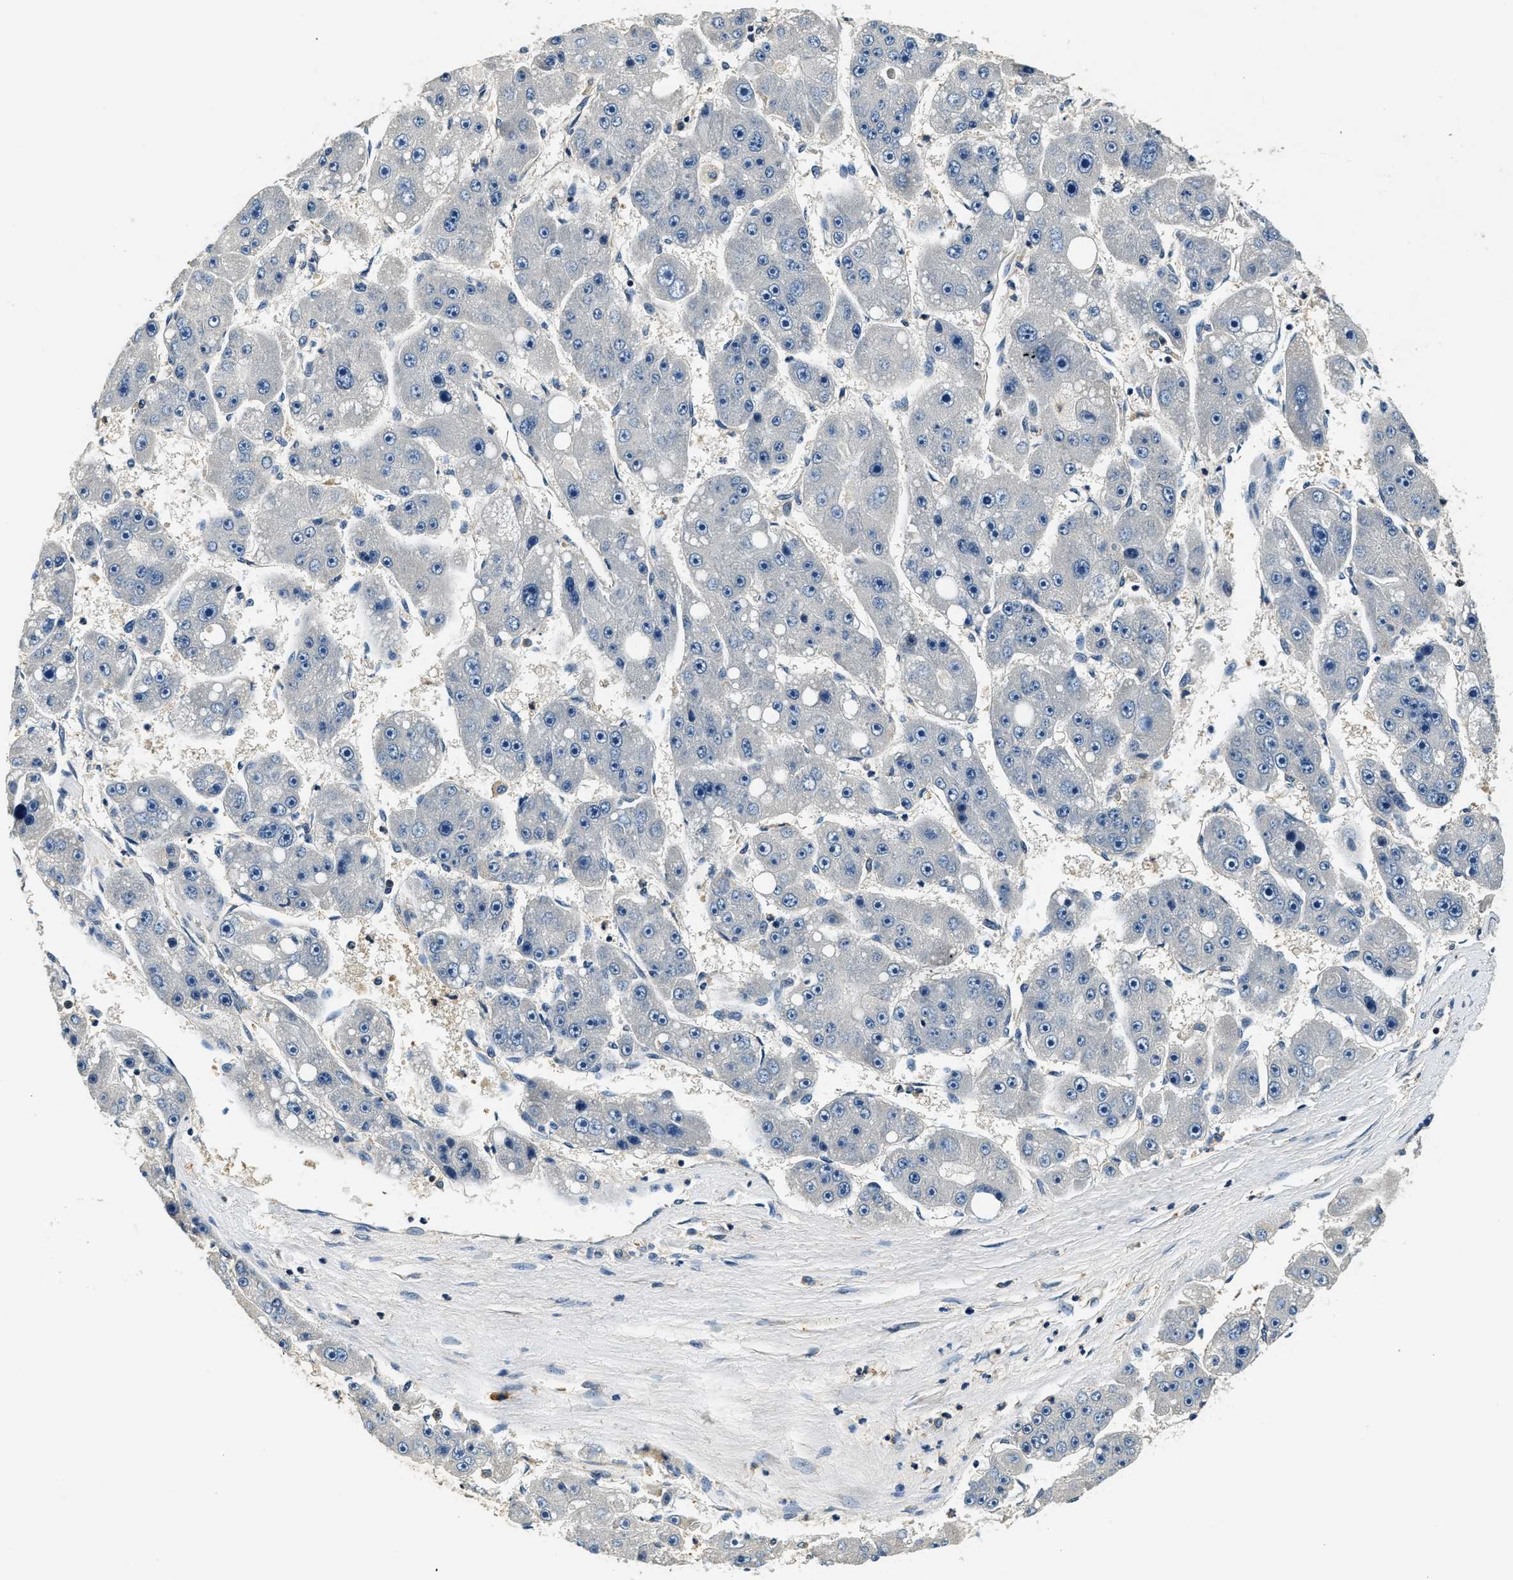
{"staining": {"intensity": "negative", "quantity": "none", "location": "none"}, "tissue": "liver cancer", "cell_type": "Tumor cells", "image_type": "cancer", "snomed": [{"axis": "morphology", "description": "Carcinoma, Hepatocellular, NOS"}, {"axis": "topography", "description": "Liver"}], "caption": "The image demonstrates no significant staining in tumor cells of liver cancer (hepatocellular carcinoma). (Brightfield microscopy of DAB IHC at high magnification).", "gene": "RESF1", "patient": {"sex": "female", "age": 61}}